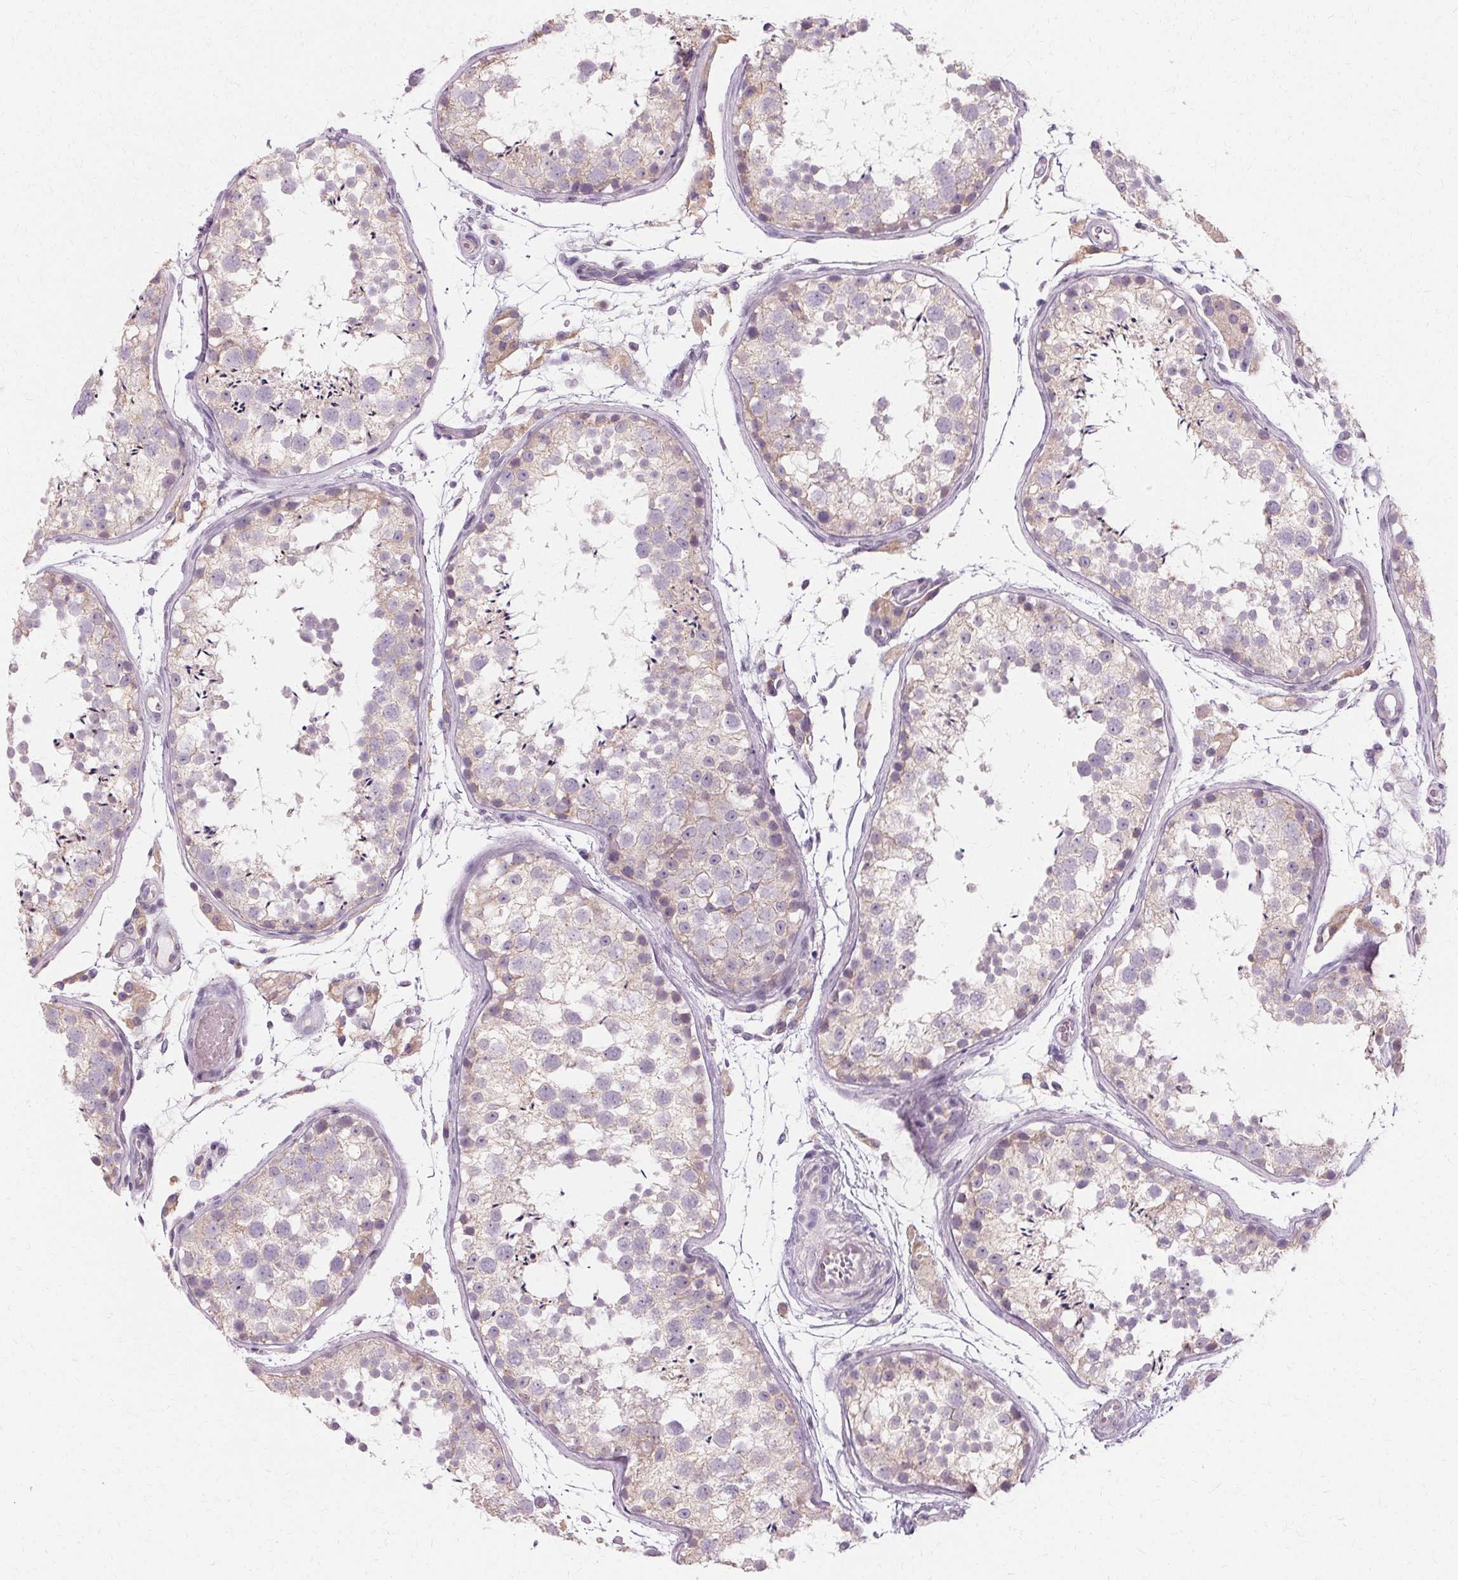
{"staining": {"intensity": "negative", "quantity": "none", "location": "none"}, "tissue": "testis", "cell_type": "Cells in seminiferous ducts", "image_type": "normal", "snomed": [{"axis": "morphology", "description": "Normal tissue, NOS"}, {"axis": "topography", "description": "Testis"}], "caption": "A photomicrograph of human testis is negative for staining in cells in seminiferous ducts. The staining is performed using DAB brown chromogen with nuclei counter-stained in using hematoxylin.", "gene": "FCRL3", "patient": {"sex": "male", "age": 29}}